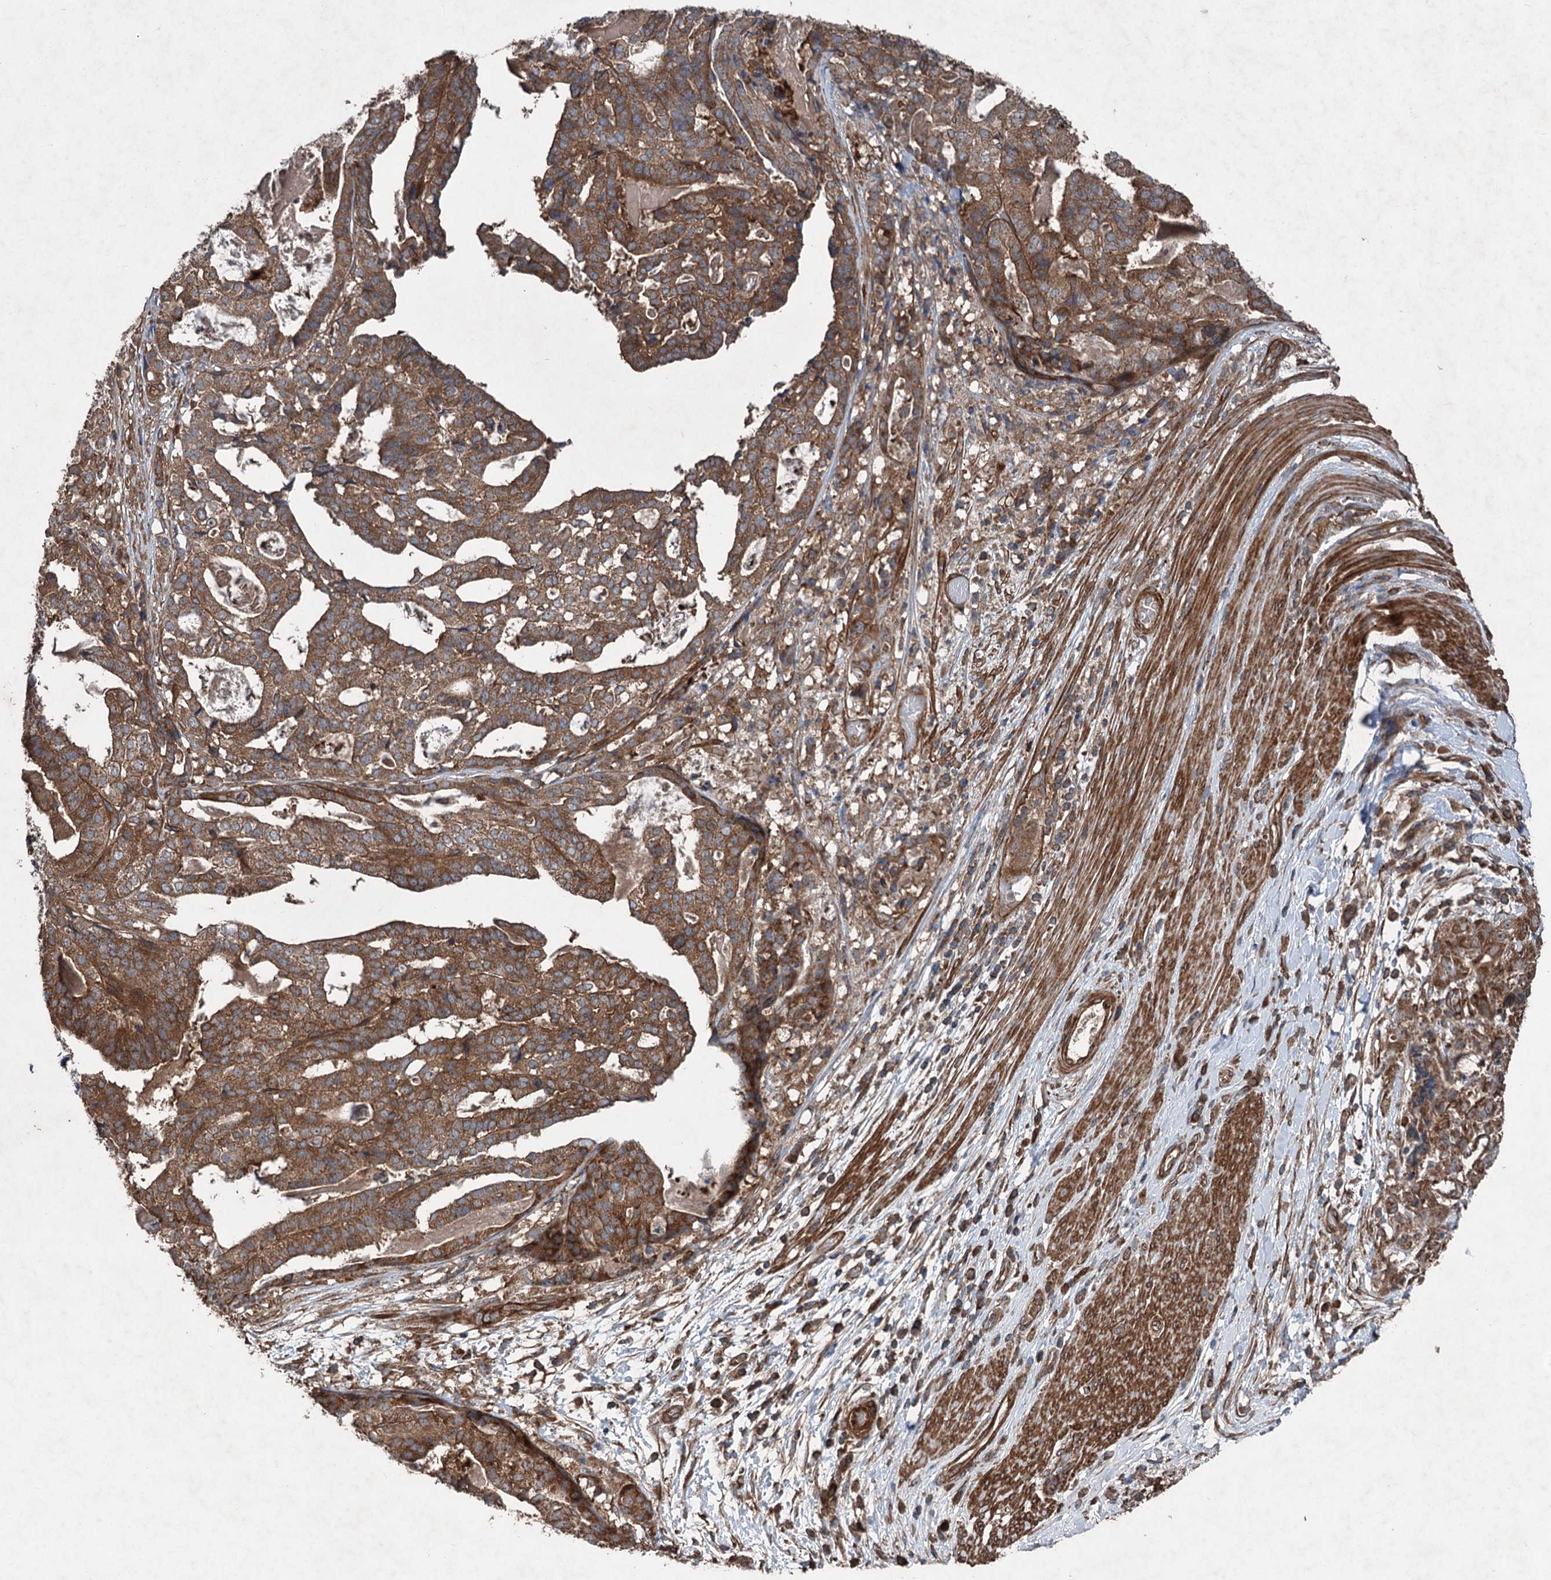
{"staining": {"intensity": "moderate", "quantity": ">75%", "location": "cytoplasmic/membranous"}, "tissue": "stomach cancer", "cell_type": "Tumor cells", "image_type": "cancer", "snomed": [{"axis": "morphology", "description": "Adenocarcinoma, NOS"}, {"axis": "topography", "description": "Stomach"}], "caption": "There is medium levels of moderate cytoplasmic/membranous positivity in tumor cells of stomach cancer, as demonstrated by immunohistochemical staining (brown color).", "gene": "RNF214", "patient": {"sex": "male", "age": 48}}